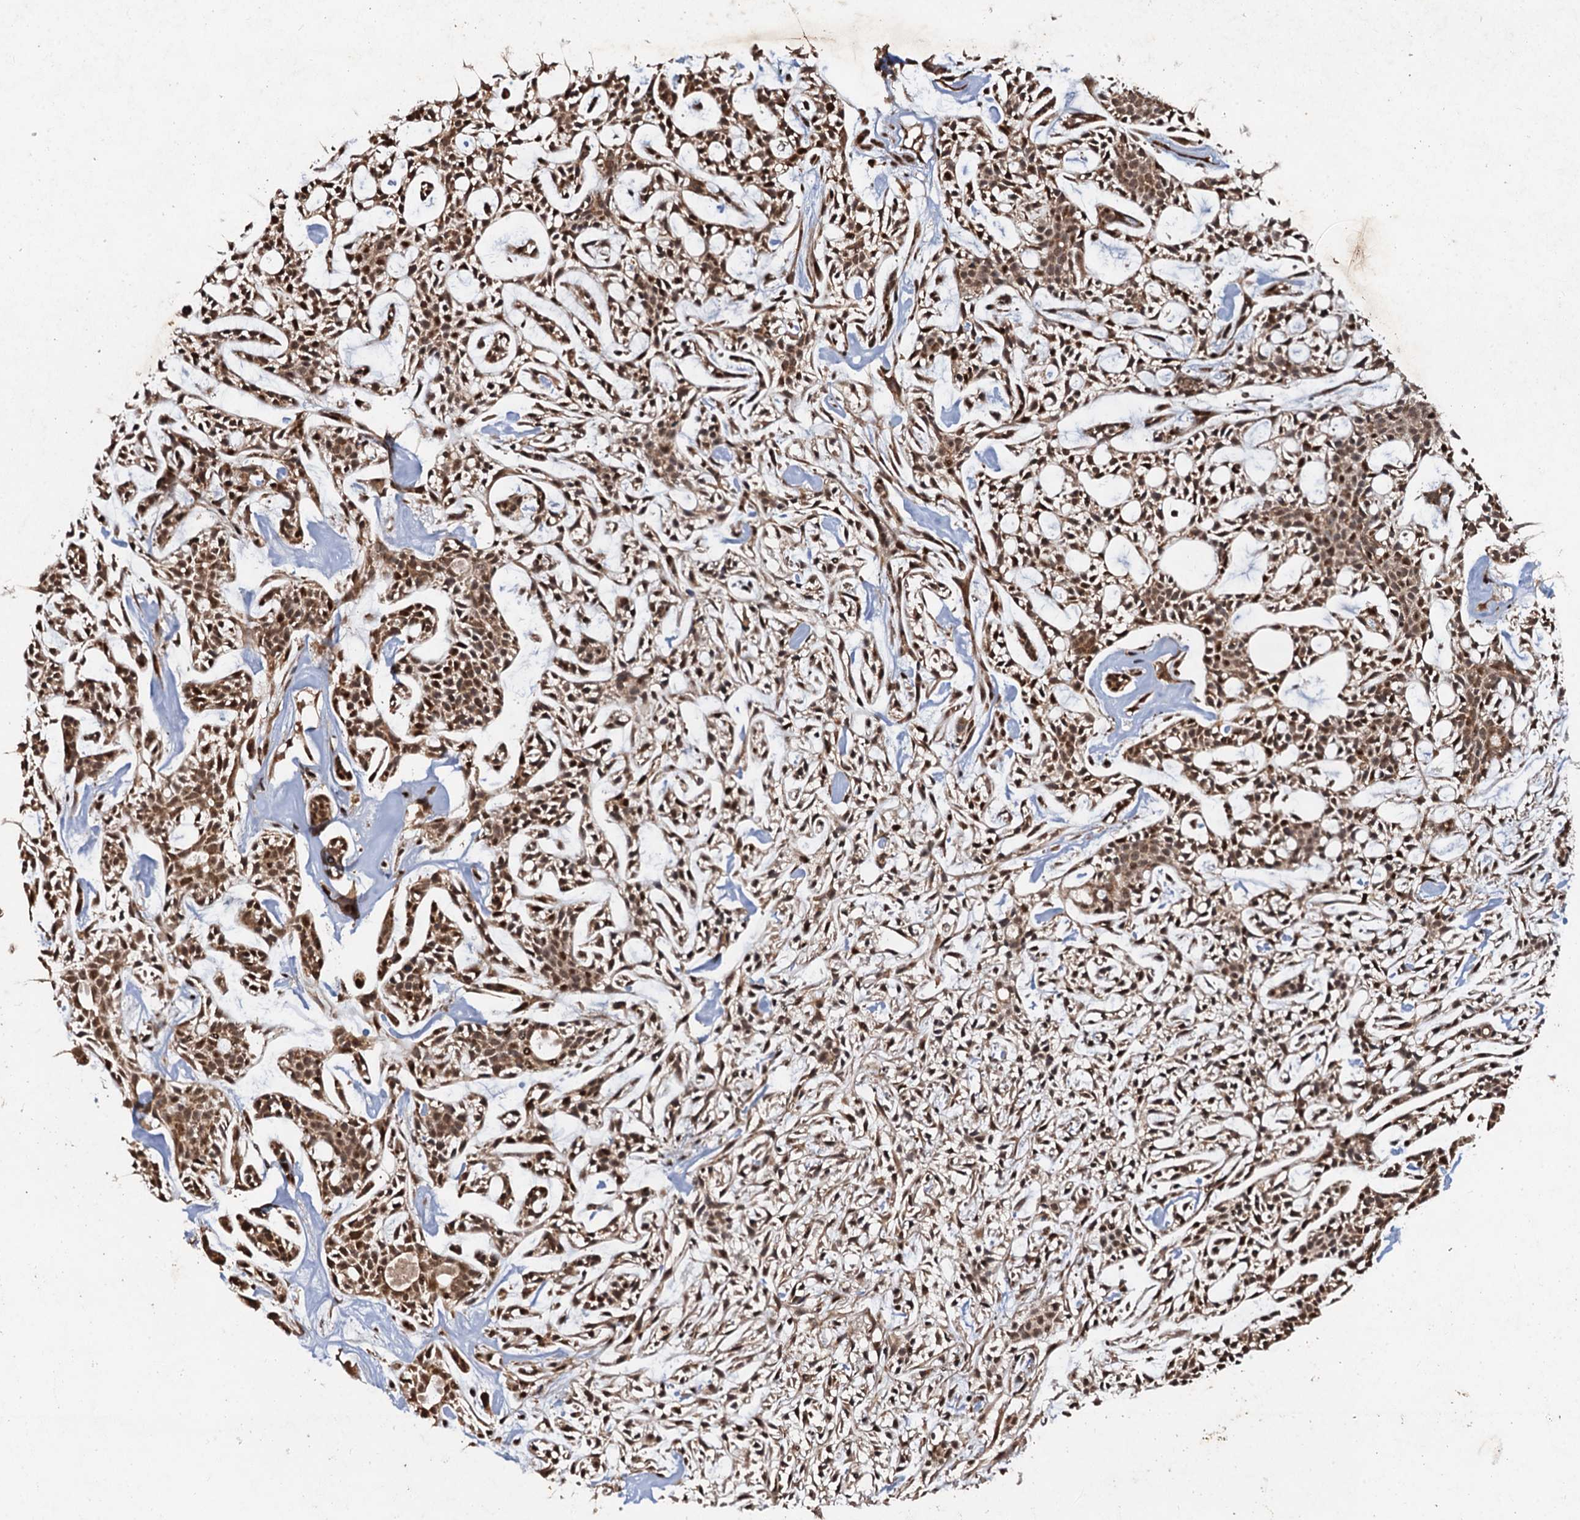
{"staining": {"intensity": "moderate", "quantity": ">75%", "location": "cytoplasmic/membranous,nuclear"}, "tissue": "head and neck cancer", "cell_type": "Tumor cells", "image_type": "cancer", "snomed": [{"axis": "morphology", "description": "Adenocarcinoma, NOS"}, {"axis": "topography", "description": "Salivary gland"}, {"axis": "topography", "description": "Head-Neck"}], "caption": "Immunohistochemical staining of human adenocarcinoma (head and neck) shows medium levels of moderate cytoplasmic/membranous and nuclear protein staining in about >75% of tumor cells.", "gene": "REP15", "patient": {"sex": "male", "age": 55}}